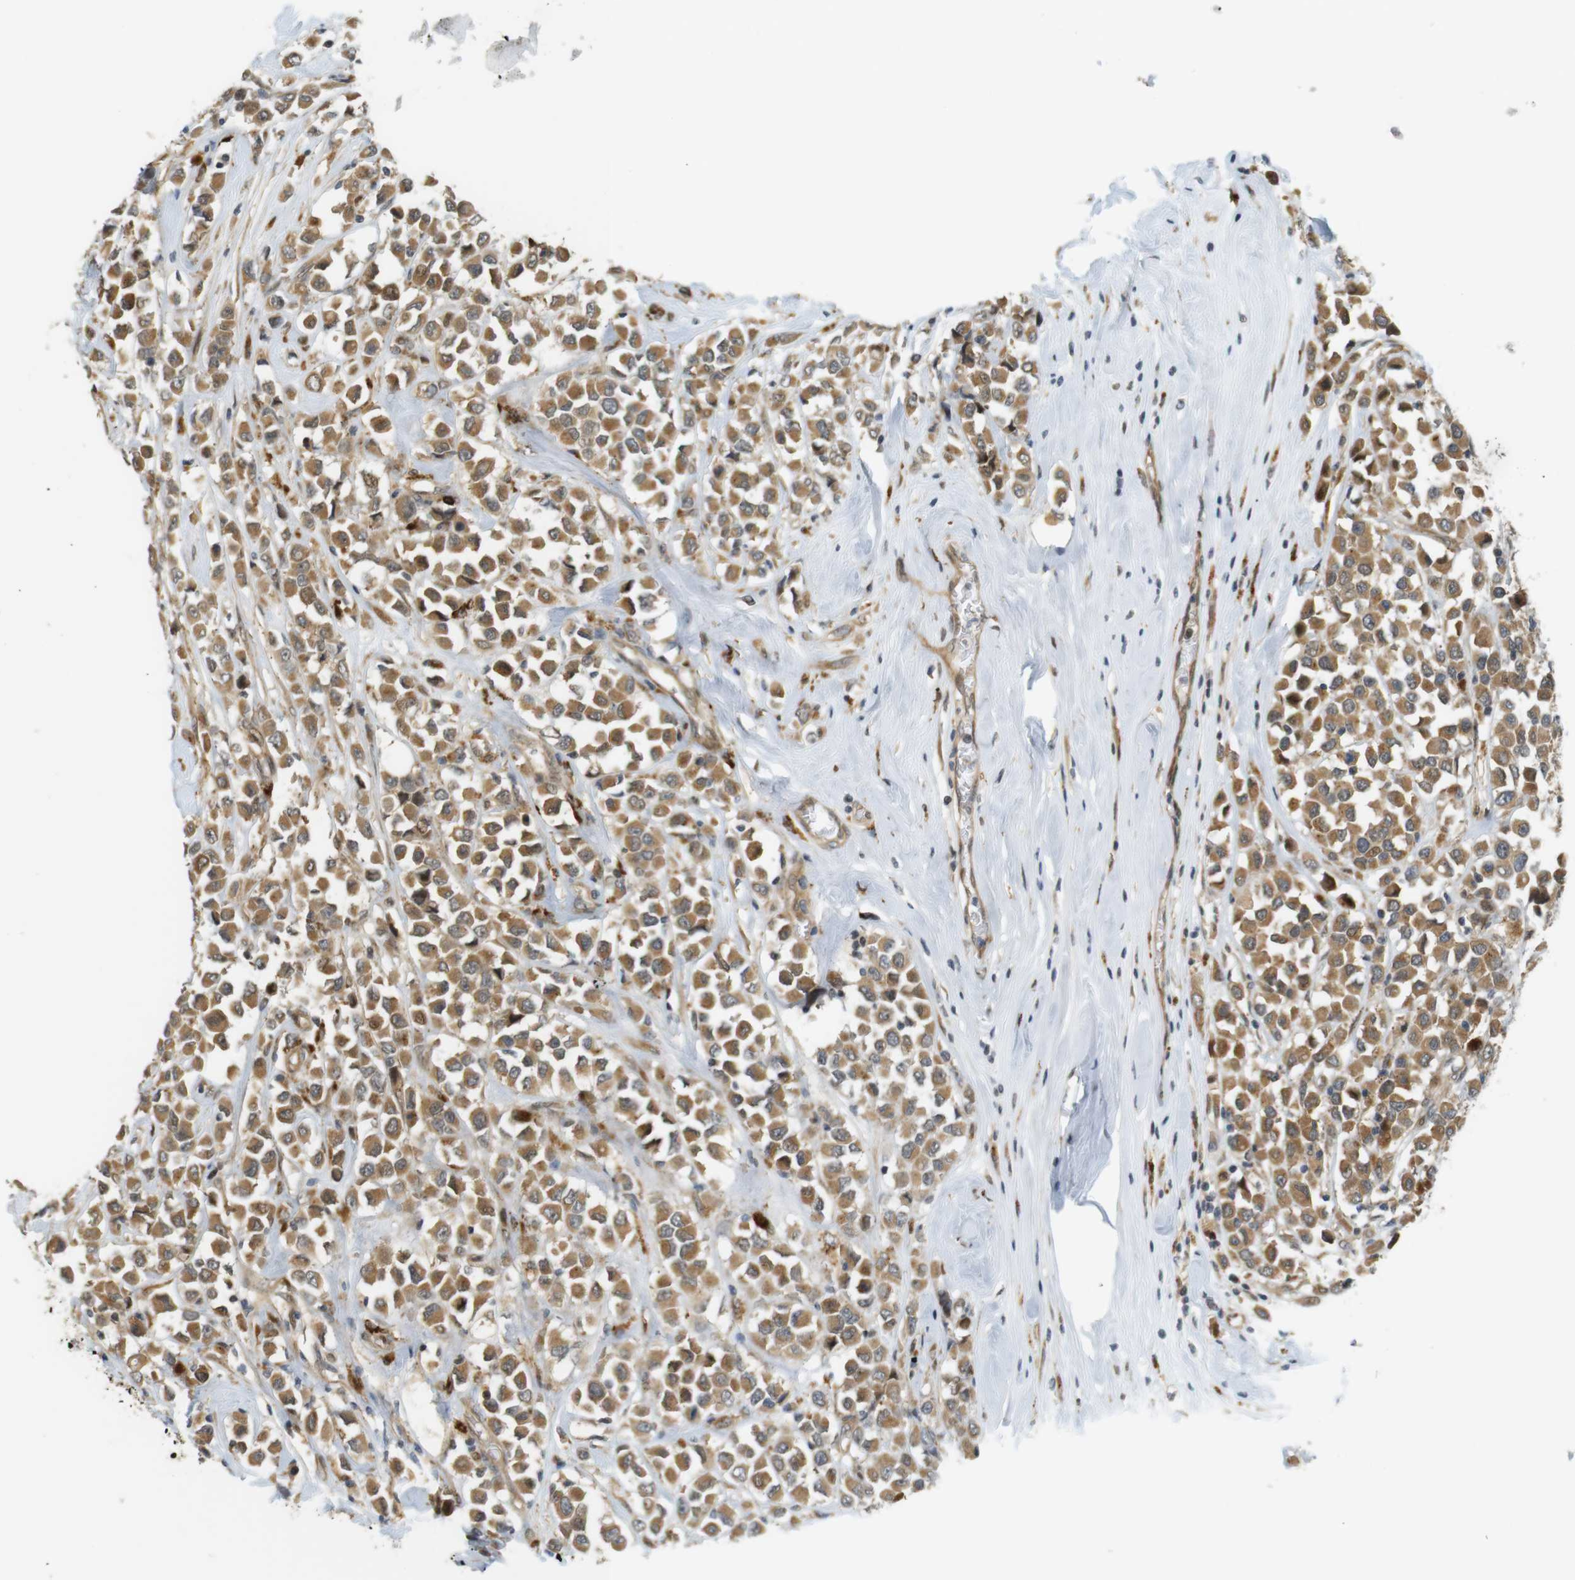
{"staining": {"intensity": "moderate", "quantity": ">75%", "location": "cytoplasmic/membranous,nuclear"}, "tissue": "breast cancer", "cell_type": "Tumor cells", "image_type": "cancer", "snomed": [{"axis": "morphology", "description": "Duct carcinoma"}, {"axis": "topography", "description": "Breast"}], "caption": "Moderate cytoplasmic/membranous and nuclear staining for a protein is present in about >75% of tumor cells of breast infiltrating ductal carcinoma using immunohistochemistry.", "gene": "TSPAN9", "patient": {"sex": "female", "age": 61}}